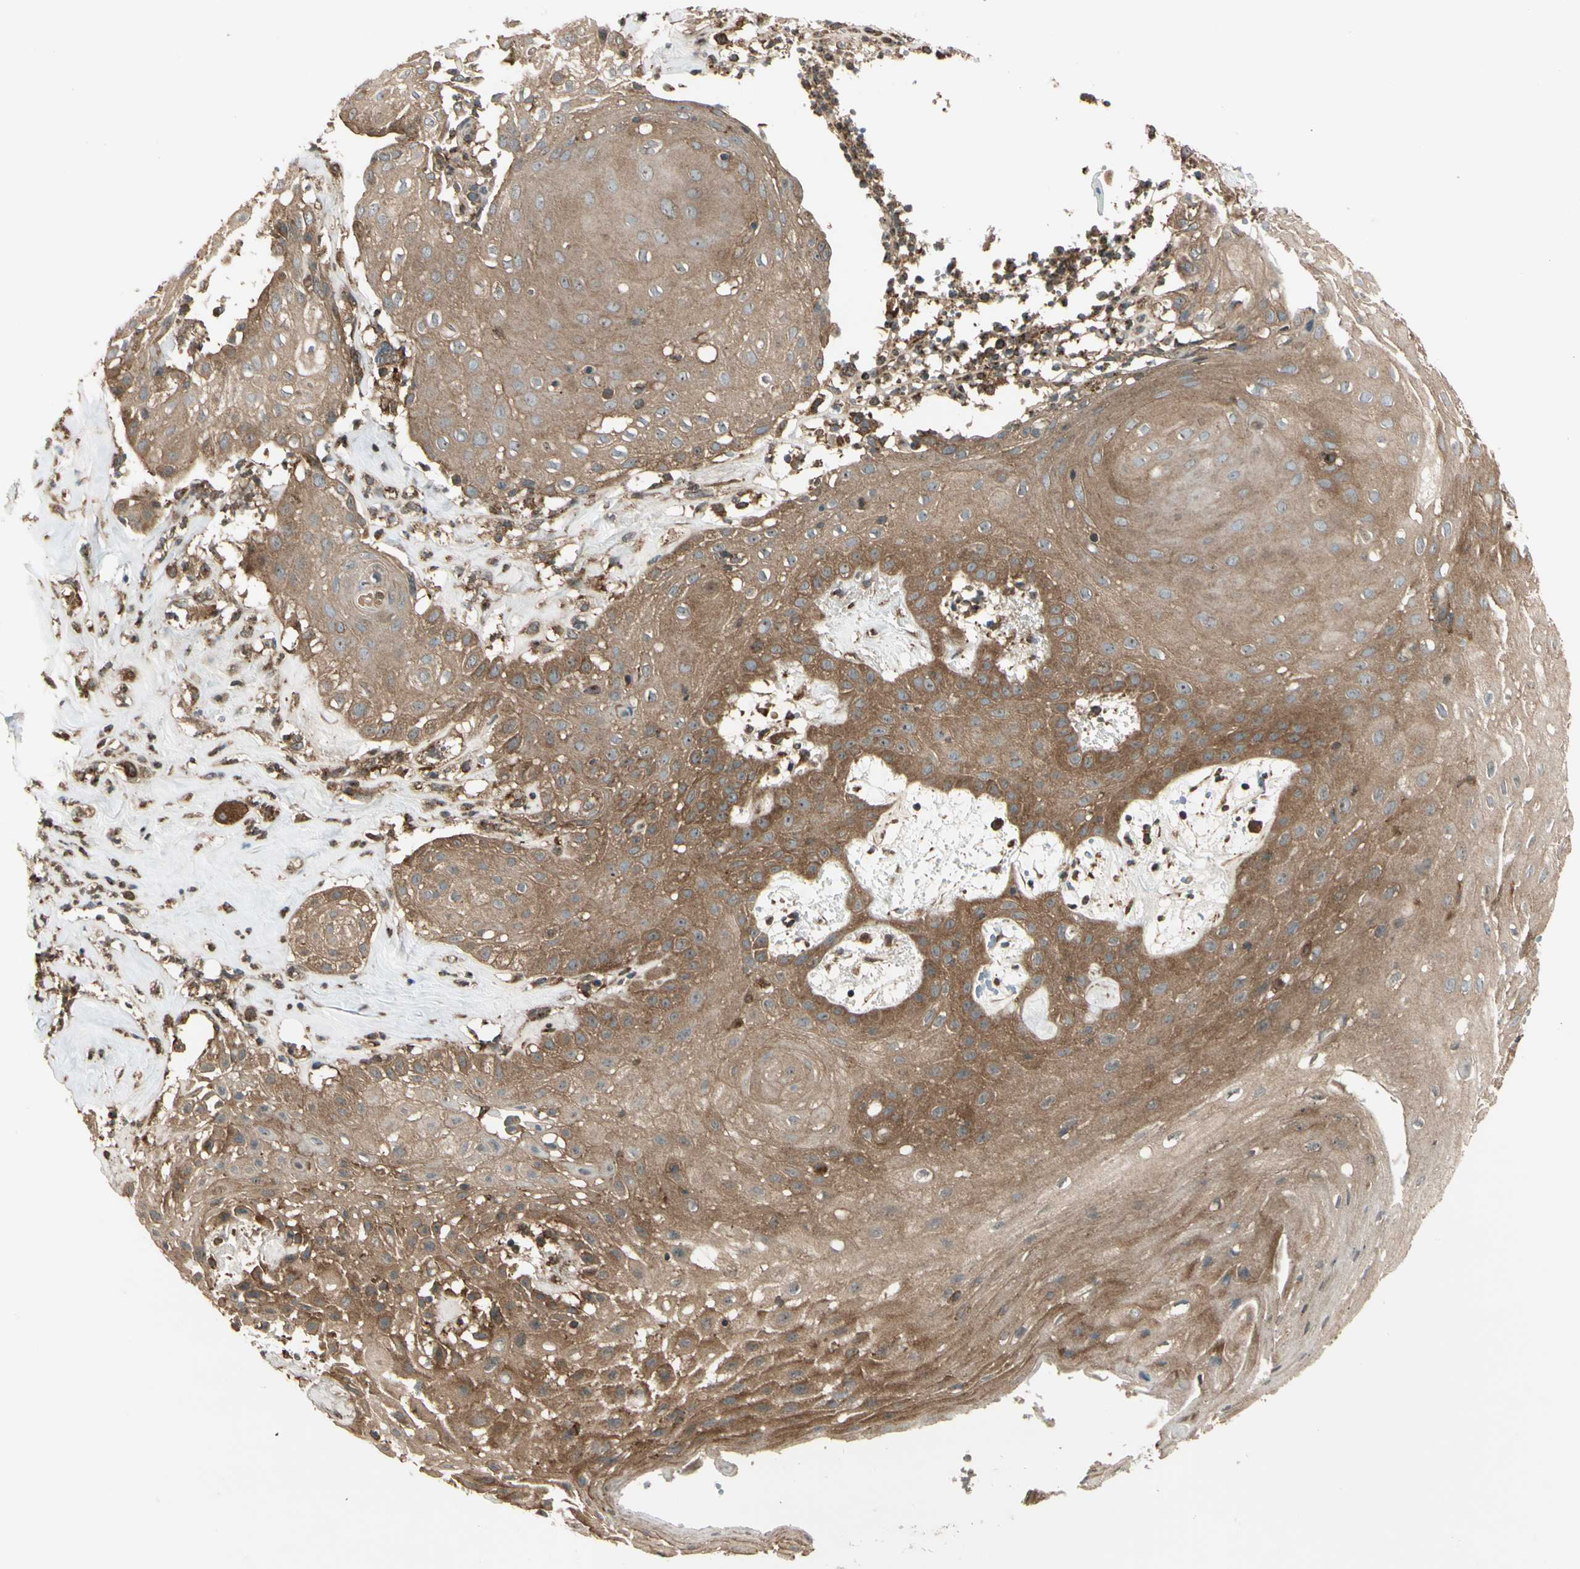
{"staining": {"intensity": "moderate", "quantity": ">75%", "location": "cytoplasmic/membranous"}, "tissue": "skin cancer", "cell_type": "Tumor cells", "image_type": "cancer", "snomed": [{"axis": "morphology", "description": "Squamous cell carcinoma, NOS"}, {"axis": "topography", "description": "Skin"}], "caption": "Tumor cells display medium levels of moderate cytoplasmic/membranous staining in about >75% of cells in skin cancer (squamous cell carcinoma). Immunohistochemistry stains the protein of interest in brown and the nuclei are stained blue.", "gene": "FKBP15", "patient": {"sex": "male", "age": 65}}